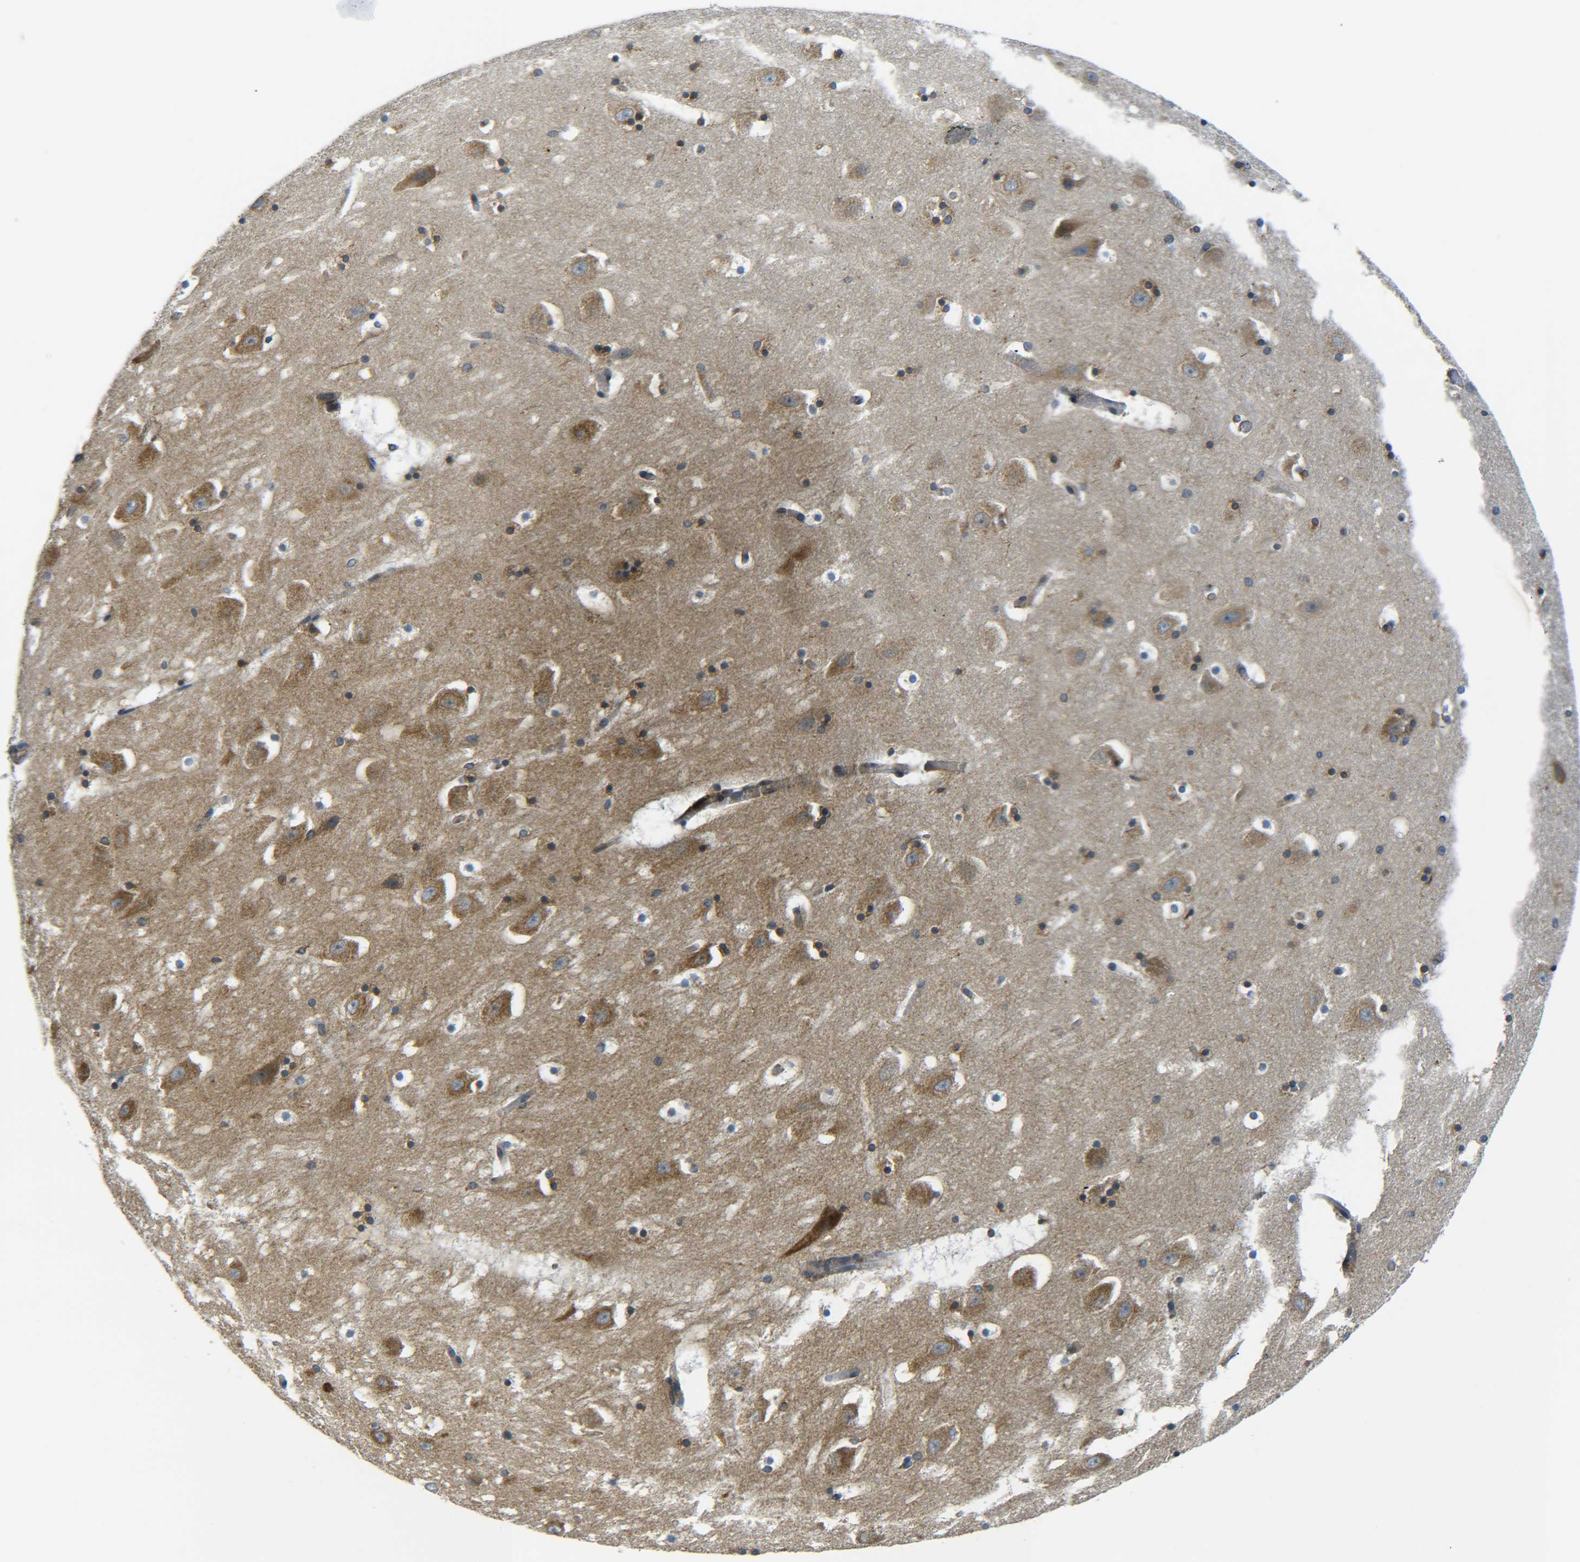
{"staining": {"intensity": "moderate", "quantity": "25%-75%", "location": "cytoplasmic/membranous"}, "tissue": "hippocampus", "cell_type": "Glial cells", "image_type": "normal", "snomed": [{"axis": "morphology", "description": "Normal tissue, NOS"}, {"axis": "topography", "description": "Hippocampus"}], "caption": "This histopathology image reveals immunohistochemistry staining of normal human hippocampus, with medium moderate cytoplasmic/membranous positivity in about 25%-75% of glial cells.", "gene": "PREB", "patient": {"sex": "male", "age": 45}}